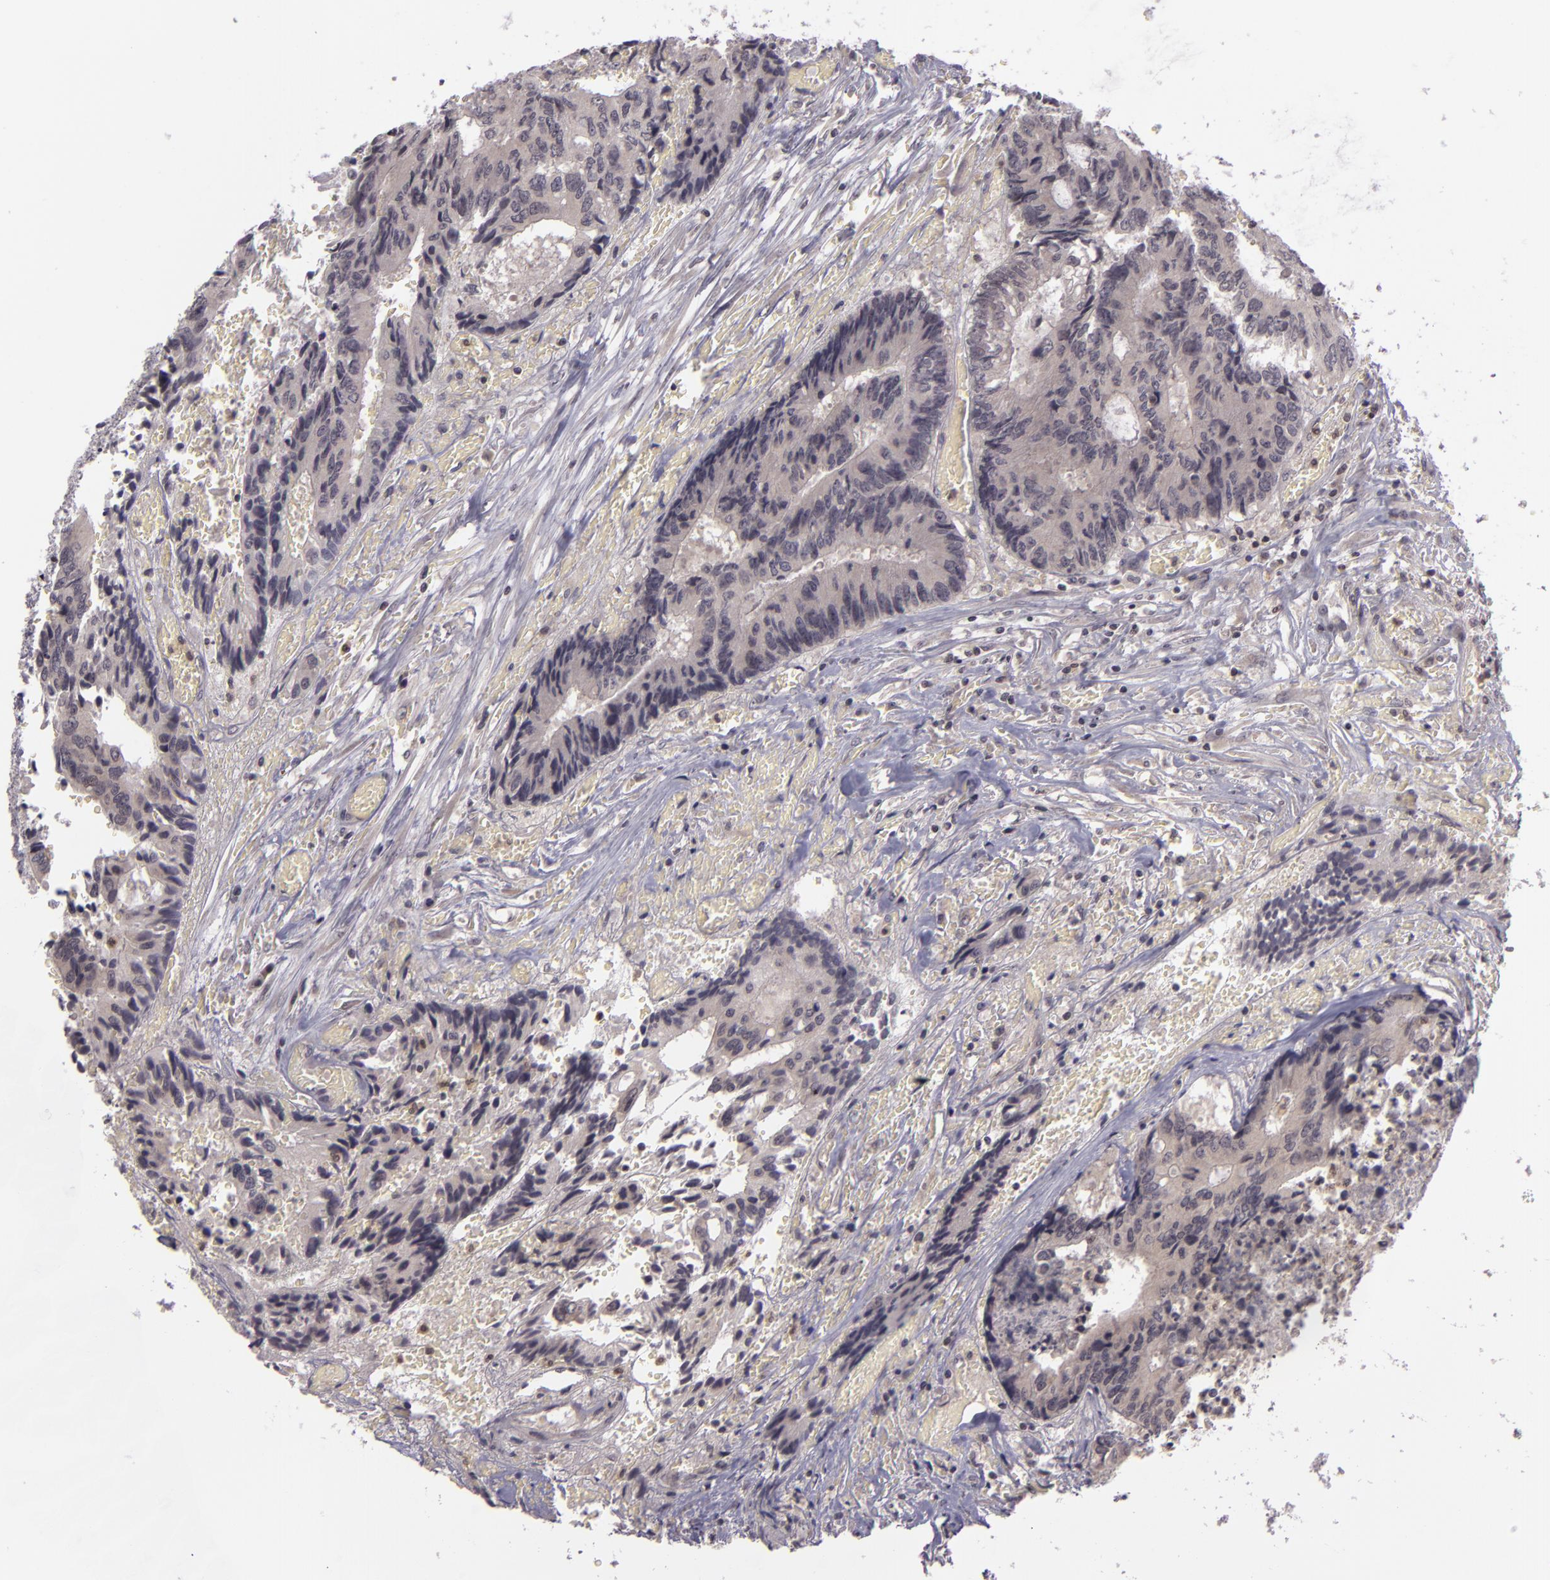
{"staining": {"intensity": "weak", "quantity": ">75%", "location": "cytoplasmic/membranous"}, "tissue": "colorectal cancer", "cell_type": "Tumor cells", "image_type": "cancer", "snomed": [{"axis": "morphology", "description": "Adenocarcinoma, NOS"}, {"axis": "topography", "description": "Rectum"}], "caption": "Immunohistochemical staining of human adenocarcinoma (colorectal) shows low levels of weak cytoplasmic/membranous staining in approximately >75% of tumor cells.", "gene": "ZFX", "patient": {"sex": "male", "age": 55}}